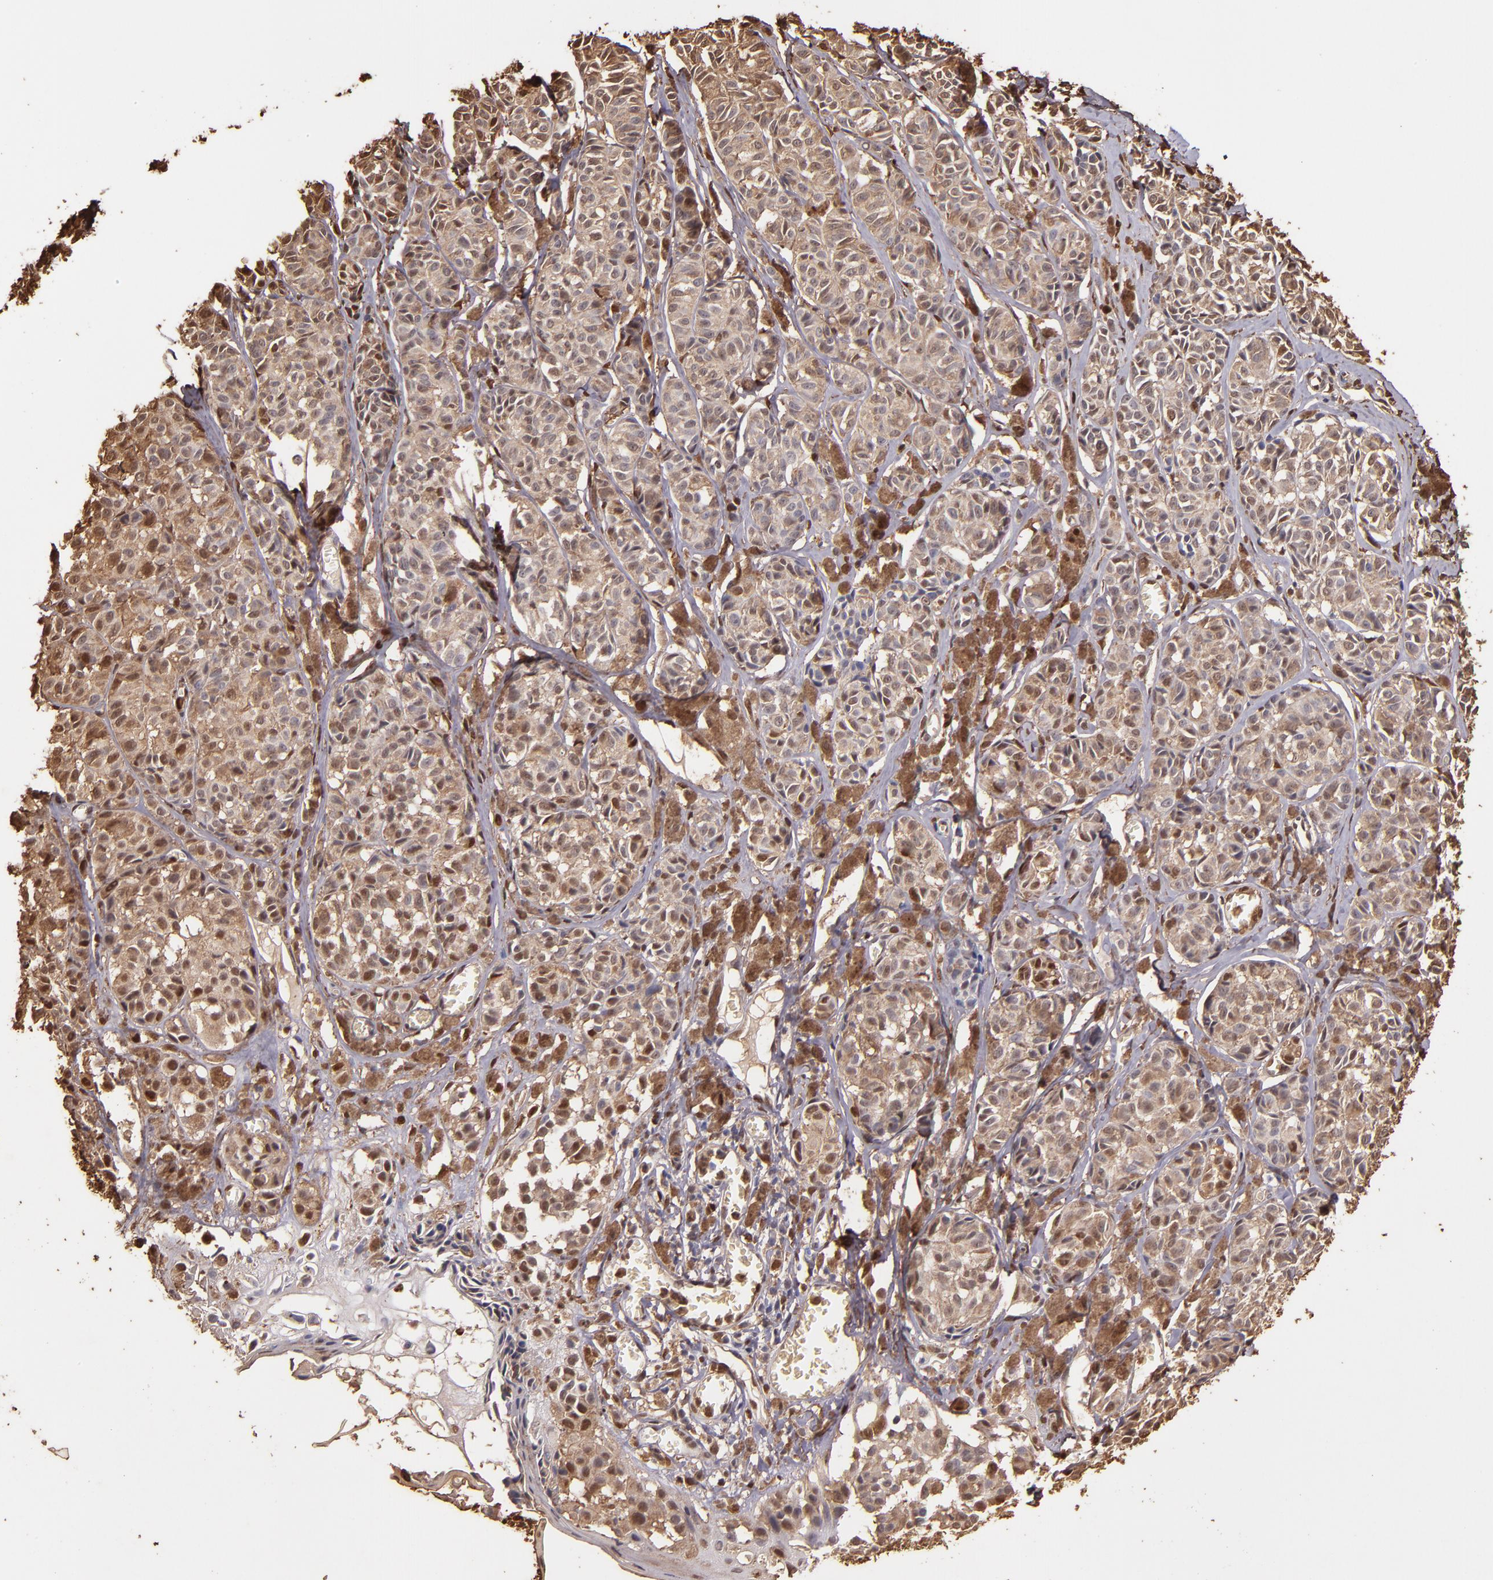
{"staining": {"intensity": "moderate", "quantity": ">75%", "location": "cytoplasmic/membranous"}, "tissue": "melanoma", "cell_type": "Tumor cells", "image_type": "cancer", "snomed": [{"axis": "morphology", "description": "Malignant melanoma, NOS"}, {"axis": "topography", "description": "Skin"}], "caption": "Protein expression analysis of melanoma displays moderate cytoplasmic/membranous expression in approximately >75% of tumor cells.", "gene": "S100A6", "patient": {"sex": "male", "age": 76}}